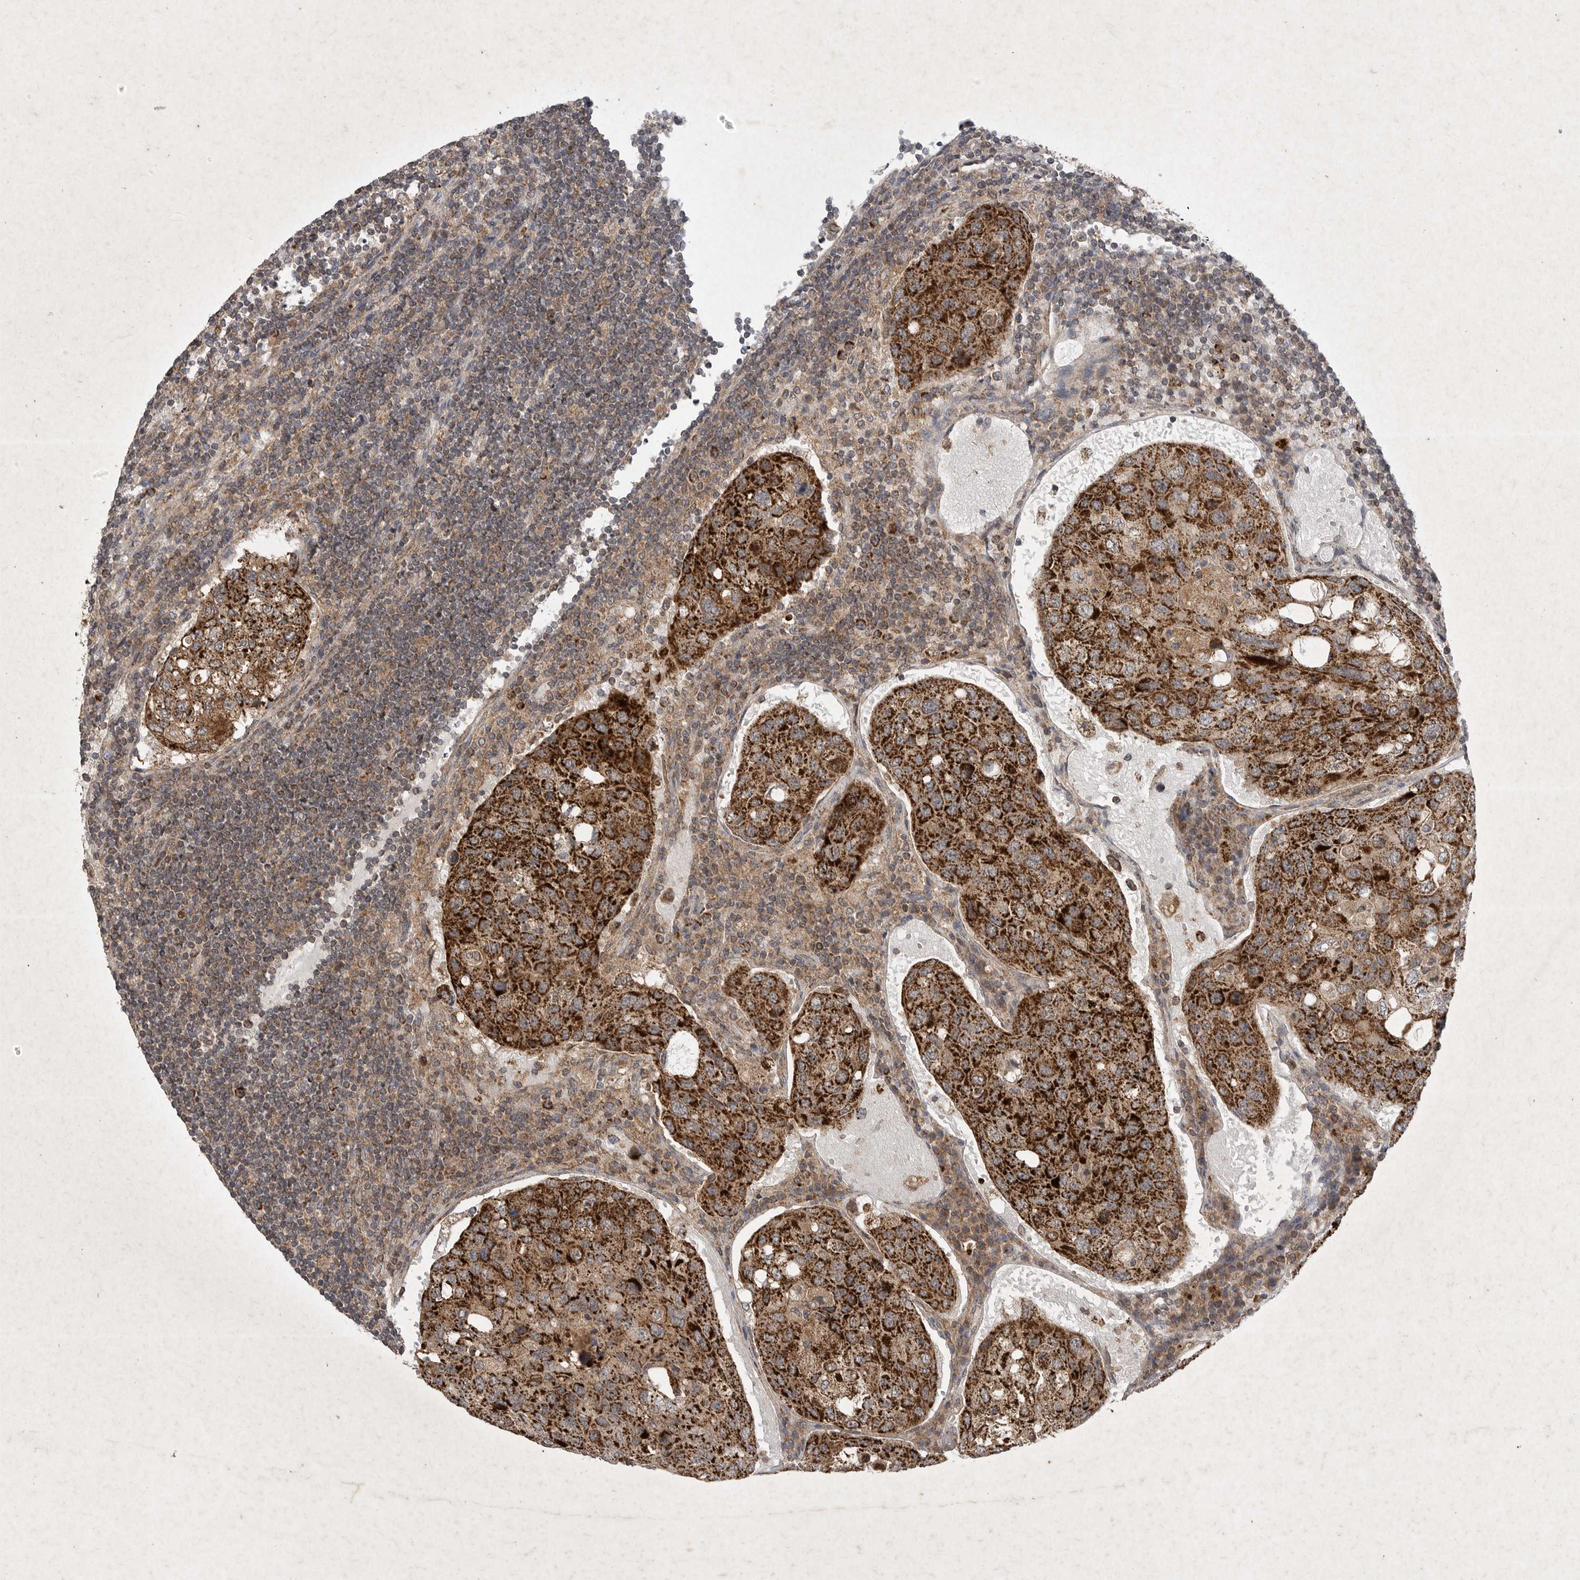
{"staining": {"intensity": "strong", "quantity": ">75%", "location": "cytoplasmic/membranous"}, "tissue": "urothelial cancer", "cell_type": "Tumor cells", "image_type": "cancer", "snomed": [{"axis": "morphology", "description": "Urothelial carcinoma, High grade"}, {"axis": "topography", "description": "Lymph node"}, {"axis": "topography", "description": "Urinary bladder"}], "caption": "Immunohistochemical staining of human urothelial carcinoma (high-grade) shows high levels of strong cytoplasmic/membranous protein positivity in about >75% of tumor cells. The protein is shown in brown color, while the nuclei are stained blue.", "gene": "DDR1", "patient": {"sex": "male", "age": 51}}